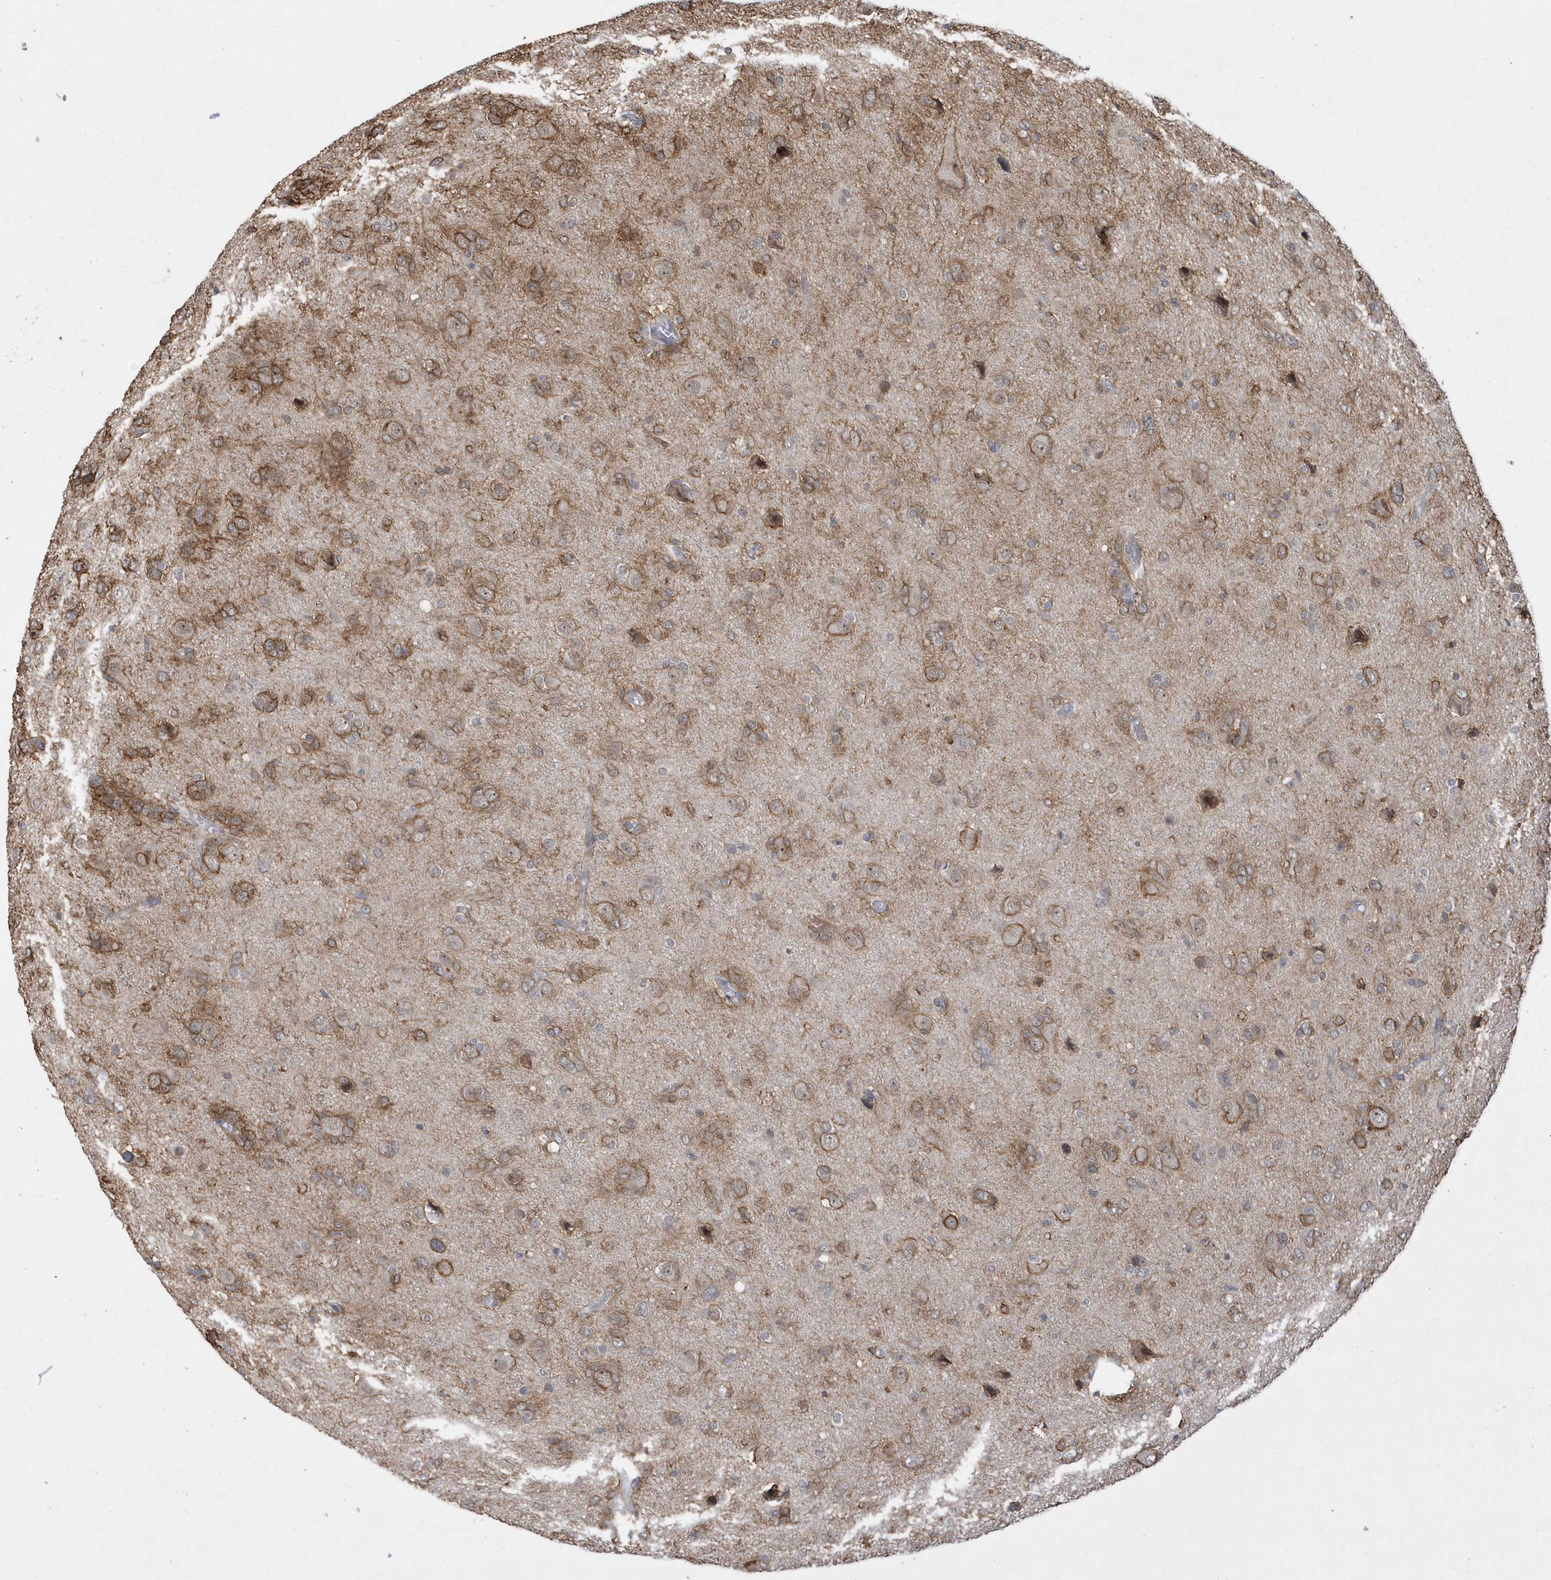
{"staining": {"intensity": "moderate", "quantity": "<25%", "location": "cytoplasmic/membranous"}, "tissue": "glioma", "cell_type": "Tumor cells", "image_type": "cancer", "snomed": [{"axis": "morphology", "description": "Glioma, malignant, High grade"}, {"axis": "topography", "description": "Brain"}], "caption": "Tumor cells exhibit moderate cytoplasmic/membranous staining in approximately <25% of cells in malignant high-grade glioma.", "gene": "CRIP3", "patient": {"sex": "female", "age": 59}}